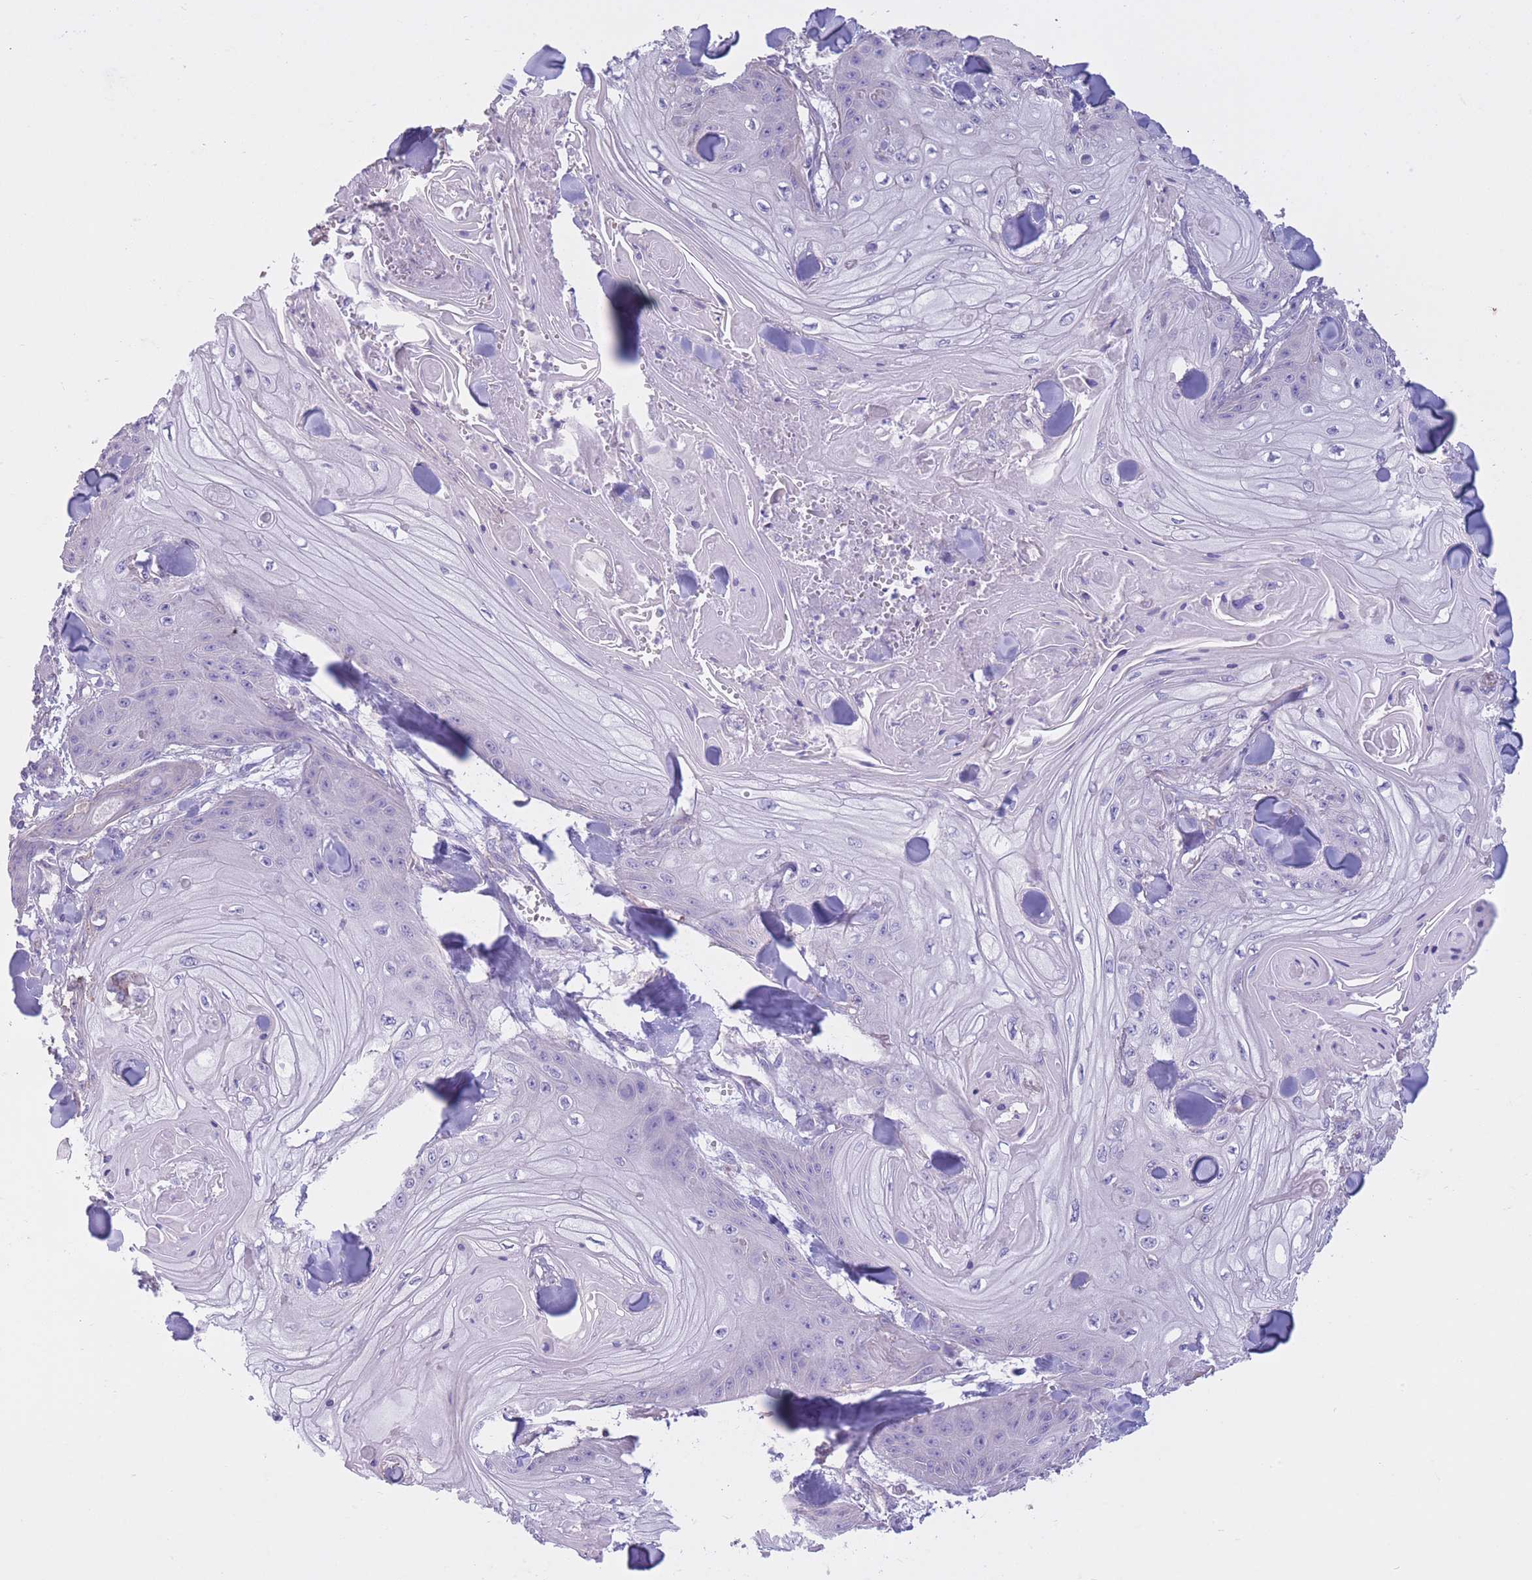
{"staining": {"intensity": "negative", "quantity": "none", "location": "none"}, "tissue": "skin cancer", "cell_type": "Tumor cells", "image_type": "cancer", "snomed": [{"axis": "morphology", "description": "Squamous cell carcinoma, NOS"}, {"axis": "topography", "description": "Skin"}], "caption": "Immunohistochemistry image of neoplastic tissue: skin cancer (squamous cell carcinoma) stained with DAB shows no significant protein expression in tumor cells. (DAB IHC, high magnification).", "gene": "PDHA1", "patient": {"sex": "male", "age": 74}}